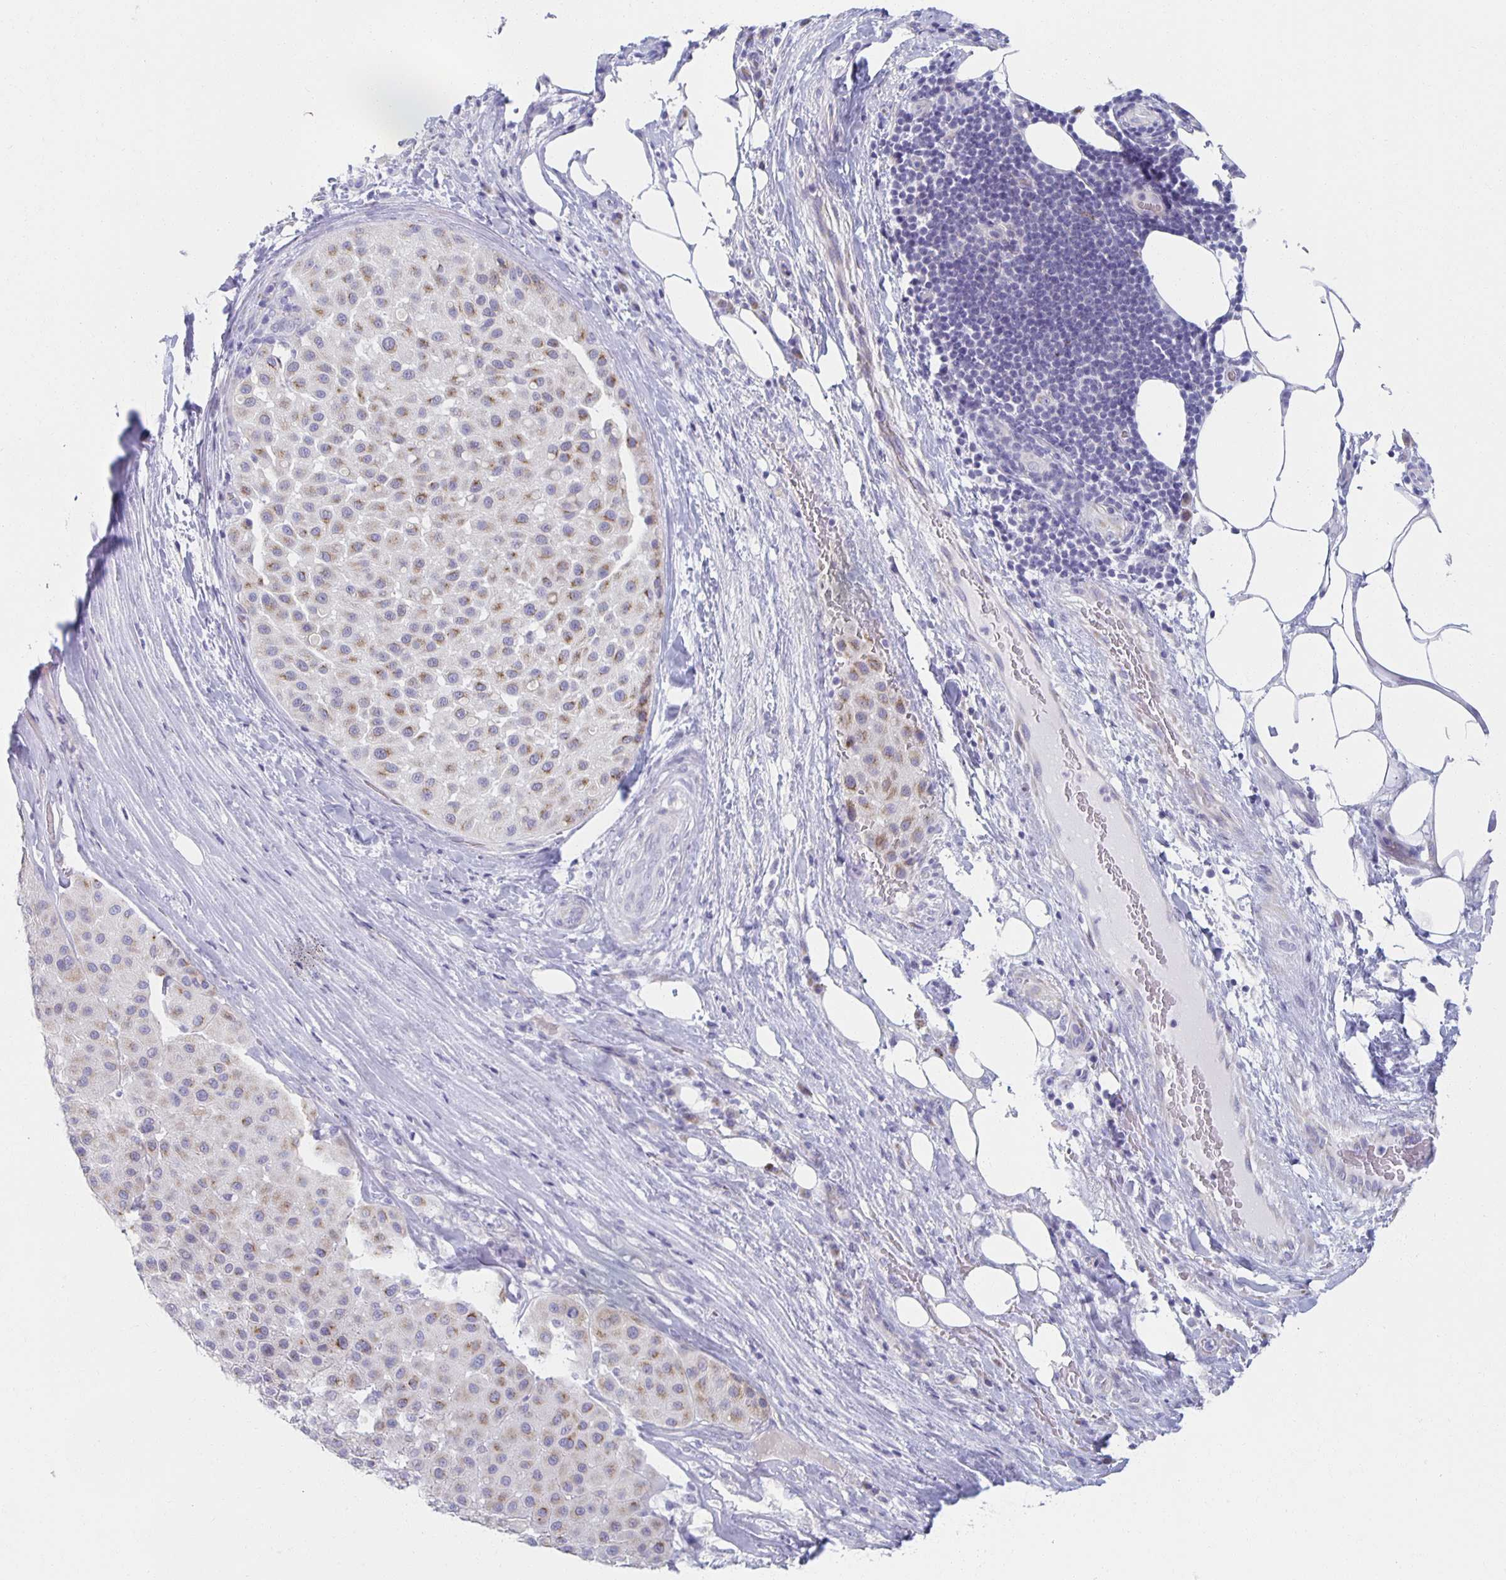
{"staining": {"intensity": "moderate", "quantity": "25%-75%", "location": "cytoplasmic/membranous"}, "tissue": "melanoma", "cell_type": "Tumor cells", "image_type": "cancer", "snomed": [{"axis": "morphology", "description": "Malignant melanoma, Metastatic site"}, {"axis": "topography", "description": "Smooth muscle"}], "caption": "Melanoma was stained to show a protein in brown. There is medium levels of moderate cytoplasmic/membranous expression in approximately 25%-75% of tumor cells.", "gene": "TEX44", "patient": {"sex": "male", "age": 41}}